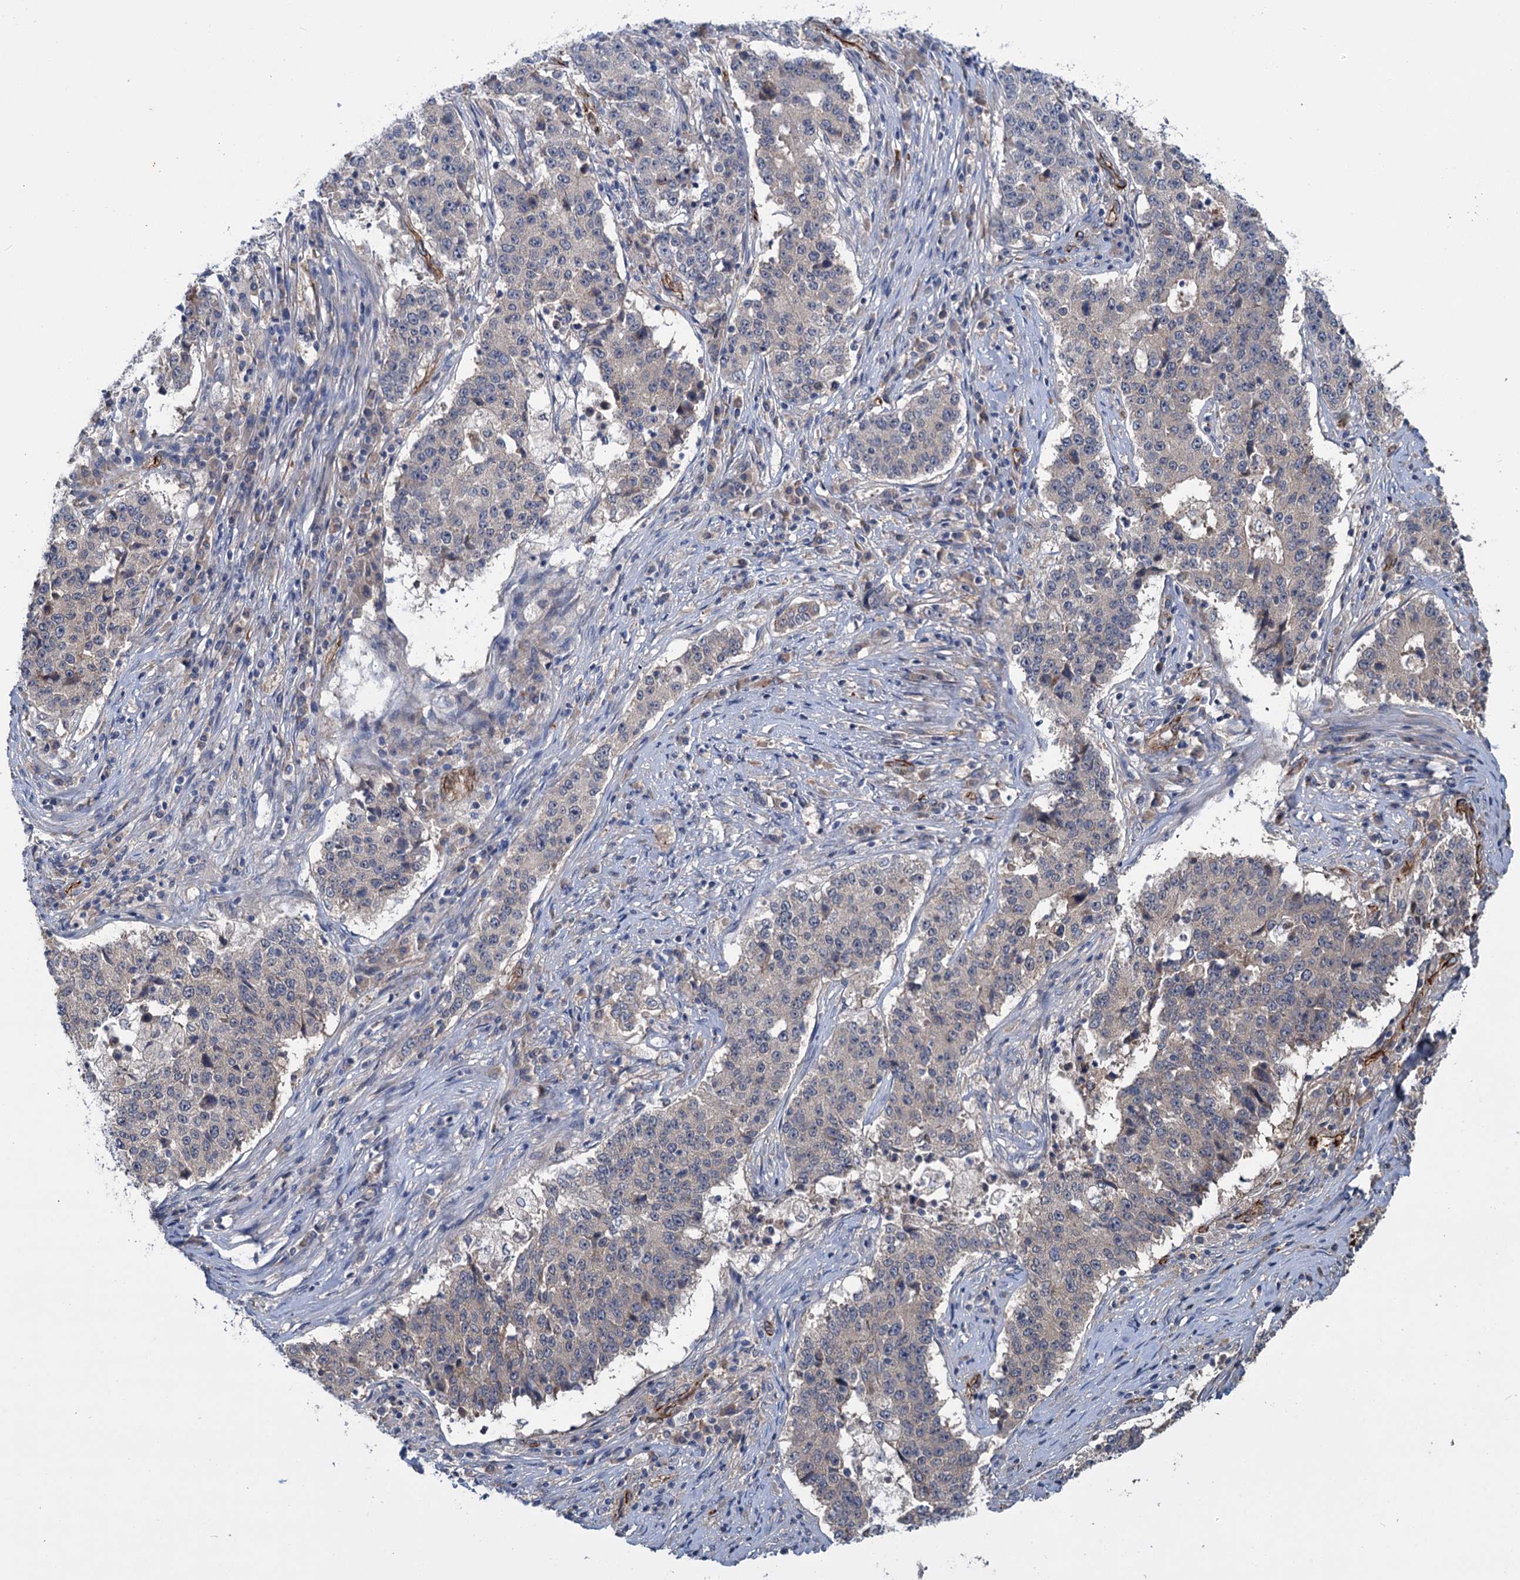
{"staining": {"intensity": "negative", "quantity": "none", "location": "none"}, "tissue": "stomach cancer", "cell_type": "Tumor cells", "image_type": "cancer", "snomed": [{"axis": "morphology", "description": "Adenocarcinoma, NOS"}, {"axis": "topography", "description": "Stomach"}], "caption": "Stomach cancer (adenocarcinoma) was stained to show a protein in brown. There is no significant staining in tumor cells.", "gene": "PKN2", "patient": {"sex": "male", "age": 59}}